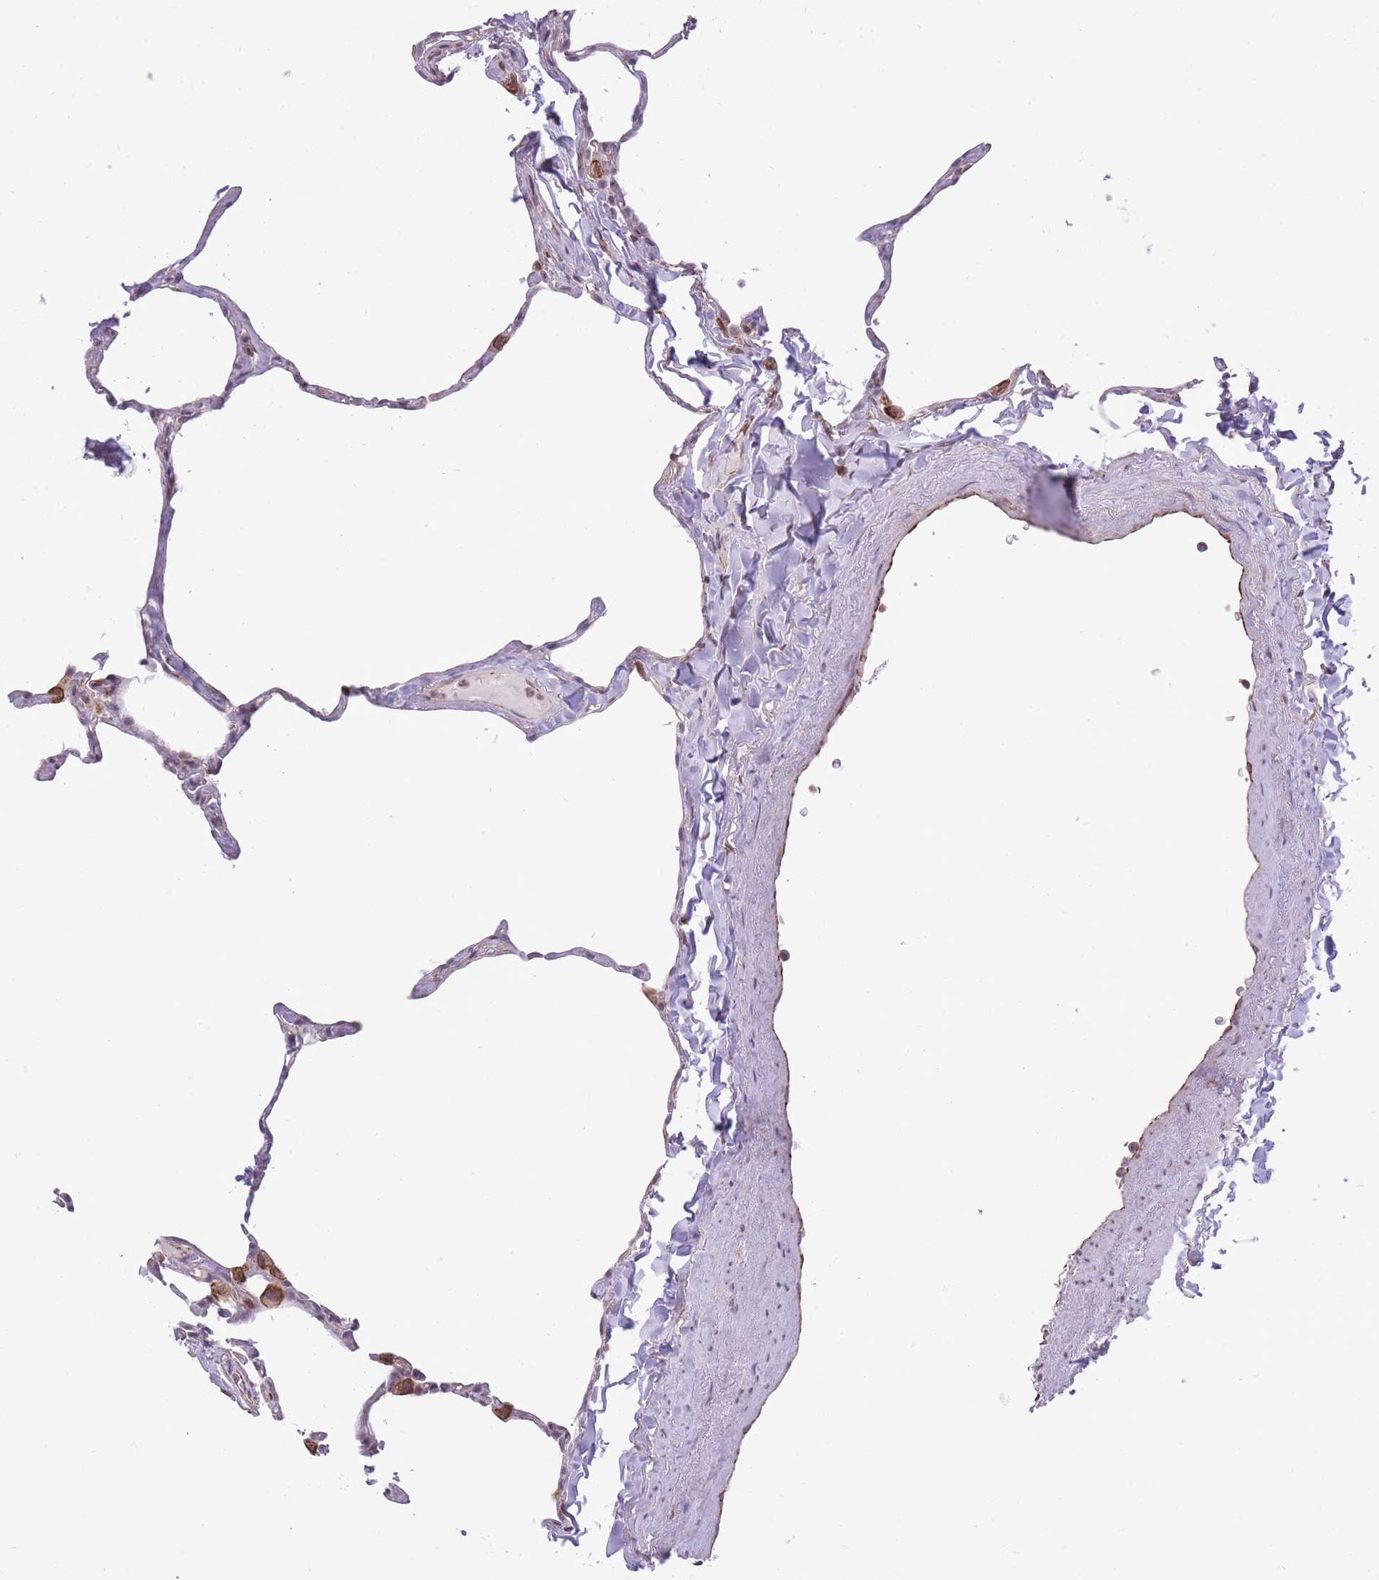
{"staining": {"intensity": "negative", "quantity": "none", "location": "none"}, "tissue": "lung", "cell_type": "Alveolar cells", "image_type": "normal", "snomed": [{"axis": "morphology", "description": "Normal tissue, NOS"}, {"axis": "topography", "description": "Lung"}], "caption": "Immunohistochemistry histopathology image of benign lung stained for a protein (brown), which displays no positivity in alveolar cells.", "gene": "ELL", "patient": {"sex": "male", "age": 65}}